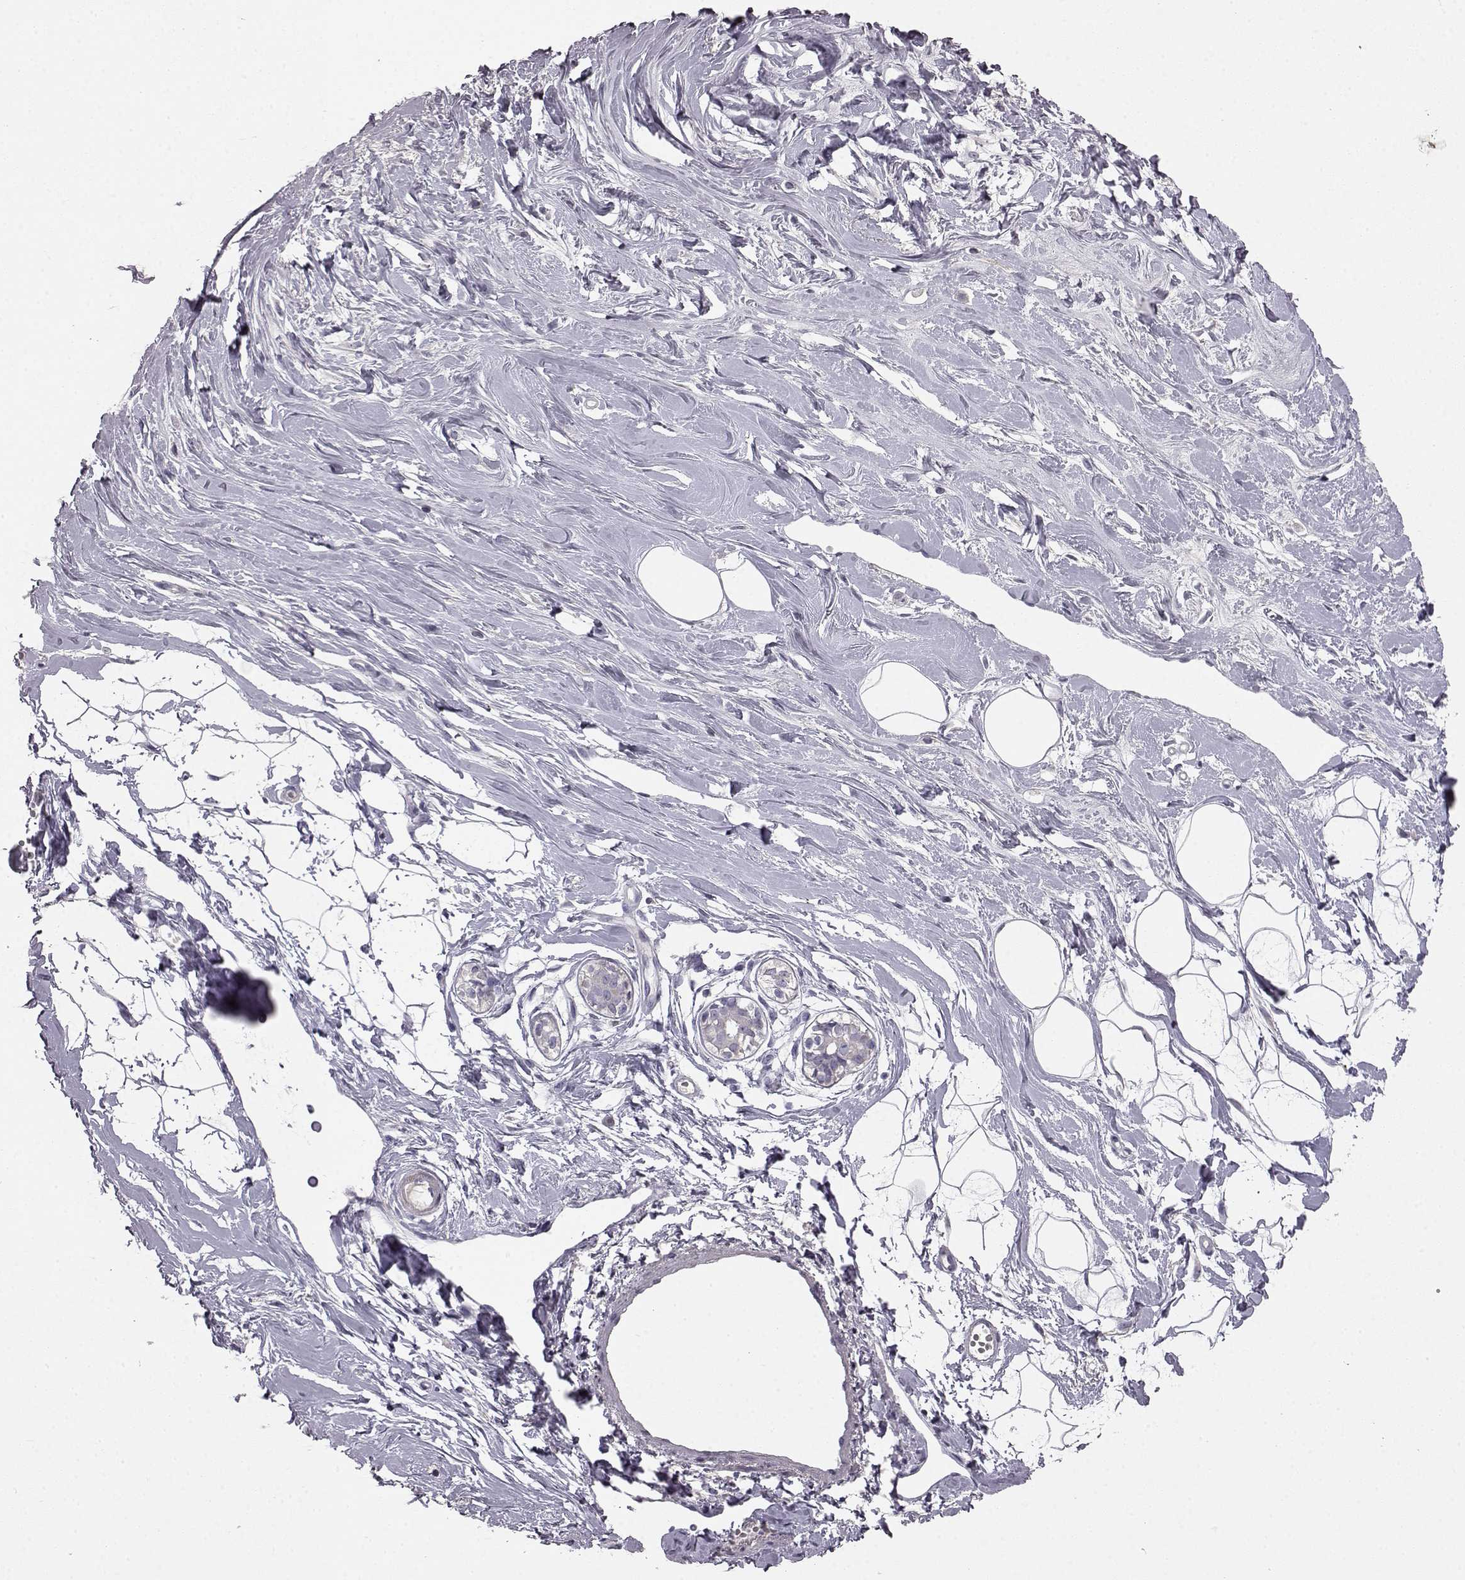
{"staining": {"intensity": "negative", "quantity": "none", "location": "none"}, "tissue": "breast", "cell_type": "Adipocytes", "image_type": "normal", "snomed": [{"axis": "morphology", "description": "Normal tissue, NOS"}, {"axis": "topography", "description": "Breast"}], "caption": "Immunohistochemistry (IHC) photomicrograph of normal breast stained for a protein (brown), which exhibits no expression in adipocytes.", "gene": "KRT81", "patient": {"sex": "female", "age": 49}}